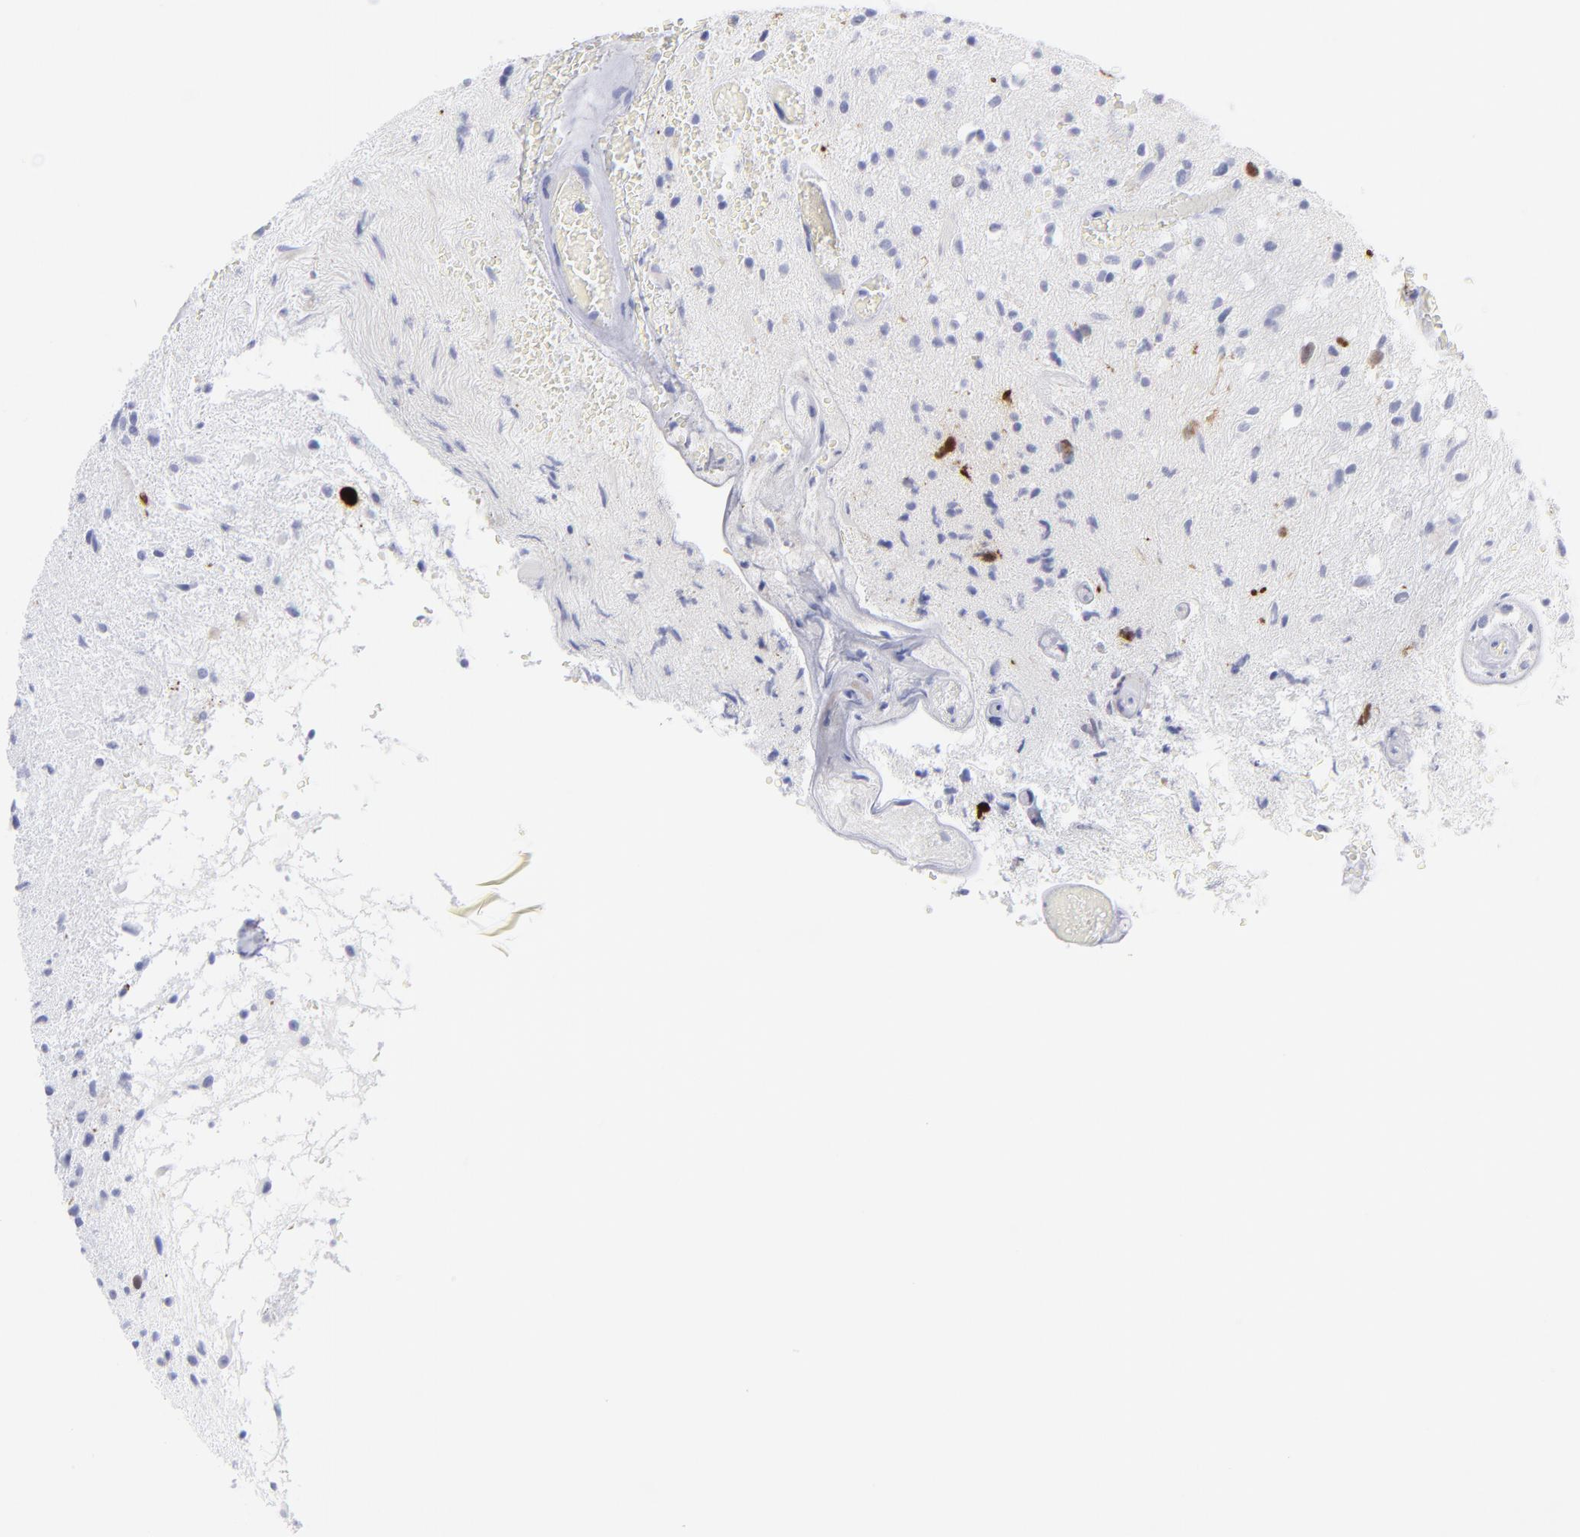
{"staining": {"intensity": "moderate", "quantity": "<25%", "location": "cytoplasmic/membranous"}, "tissue": "glioma", "cell_type": "Tumor cells", "image_type": "cancer", "snomed": [{"axis": "morphology", "description": "Glioma, malignant, High grade"}, {"axis": "topography", "description": "Brain"}], "caption": "Moderate cytoplasmic/membranous staining for a protein is present in about <25% of tumor cells of glioma using immunohistochemistry.", "gene": "CCNB1", "patient": {"sex": "male", "age": 33}}